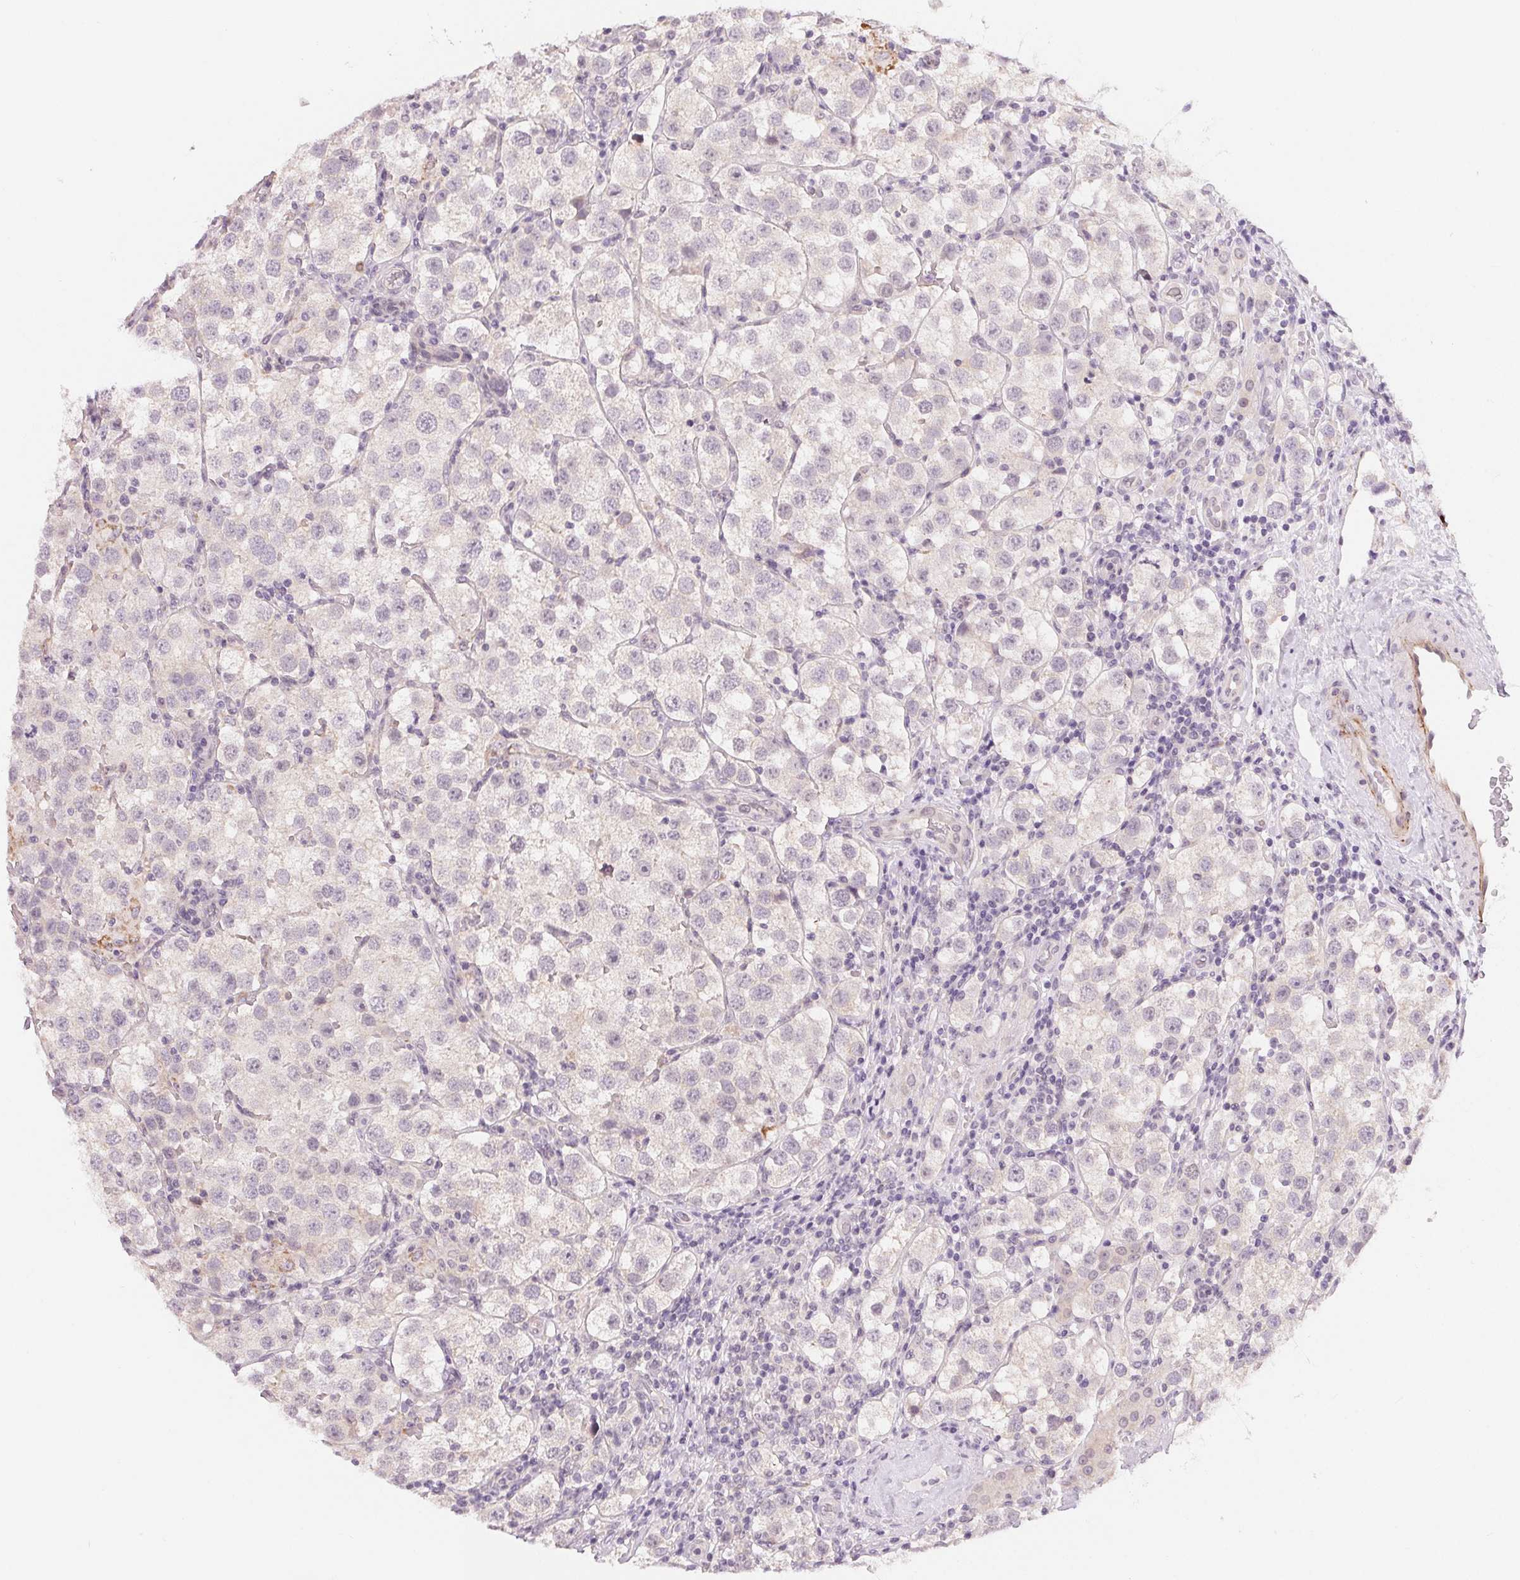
{"staining": {"intensity": "negative", "quantity": "none", "location": "none"}, "tissue": "testis cancer", "cell_type": "Tumor cells", "image_type": "cancer", "snomed": [{"axis": "morphology", "description": "Seminoma, NOS"}, {"axis": "topography", "description": "Testis"}], "caption": "IHC micrograph of testis cancer stained for a protein (brown), which reveals no staining in tumor cells. (Stains: DAB (3,3'-diaminobenzidine) IHC with hematoxylin counter stain, Microscopy: brightfield microscopy at high magnification).", "gene": "CFC1", "patient": {"sex": "male", "age": 37}}